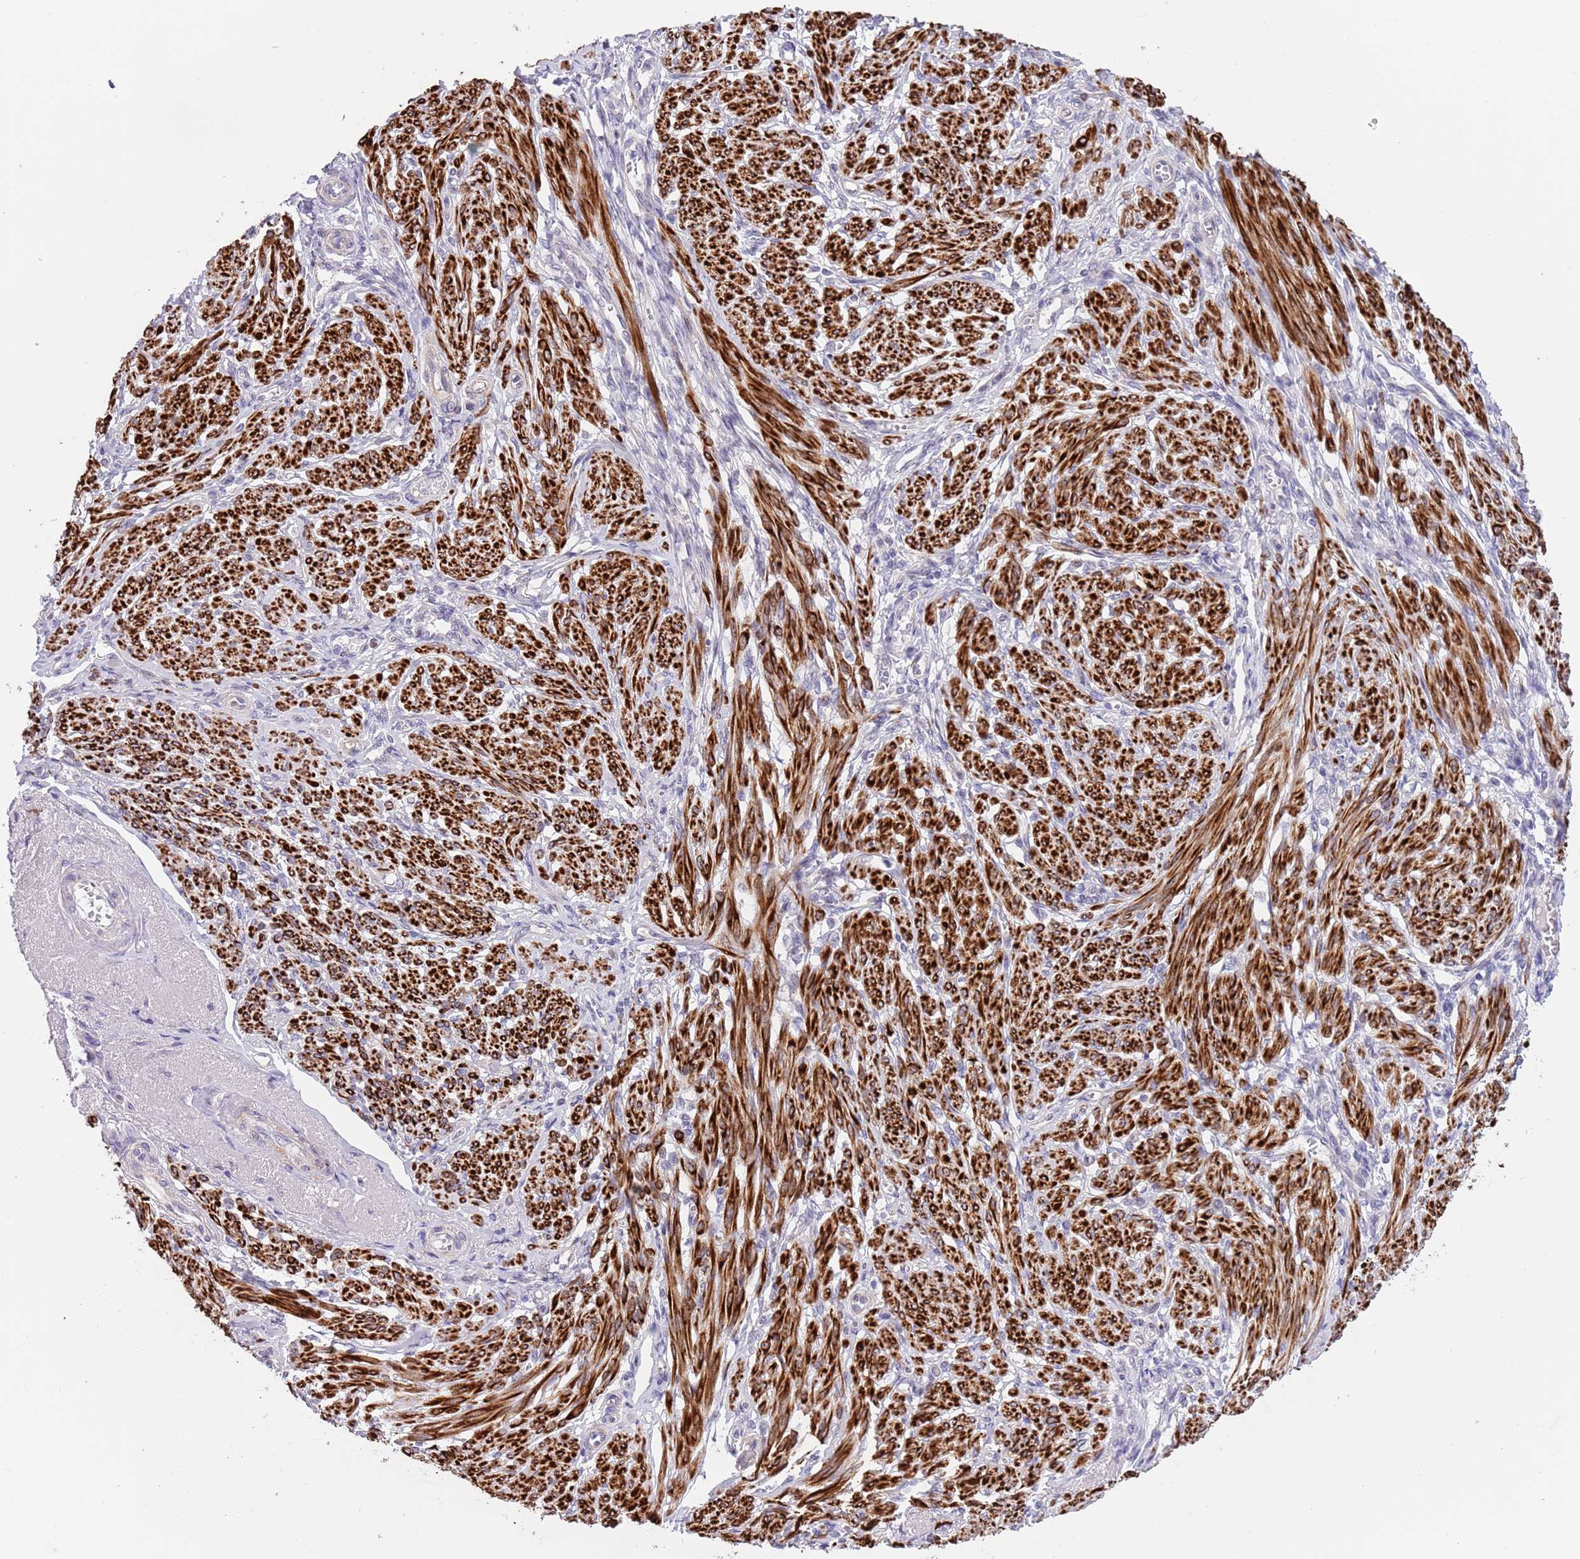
{"staining": {"intensity": "strong", "quantity": ">75%", "location": "cytoplasmic/membranous"}, "tissue": "smooth muscle", "cell_type": "Smooth muscle cells", "image_type": "normal", "snomed": [{"axis": "morphology", "description": "Normal tissue, NOS"}, {"axis": "topography", "description": "Smooth muscle"}], "caption": "Immunohistochemistry (IHC) (DAB (3,3'-diaminobenzidine)) staining of benign human smooth muscle exhibits strong cytoplasmic/membranous protein staining in approximately >75% of smooth muscle cells.", "gene": "NET1", "patient": {"sex": "female", "age": 39}}